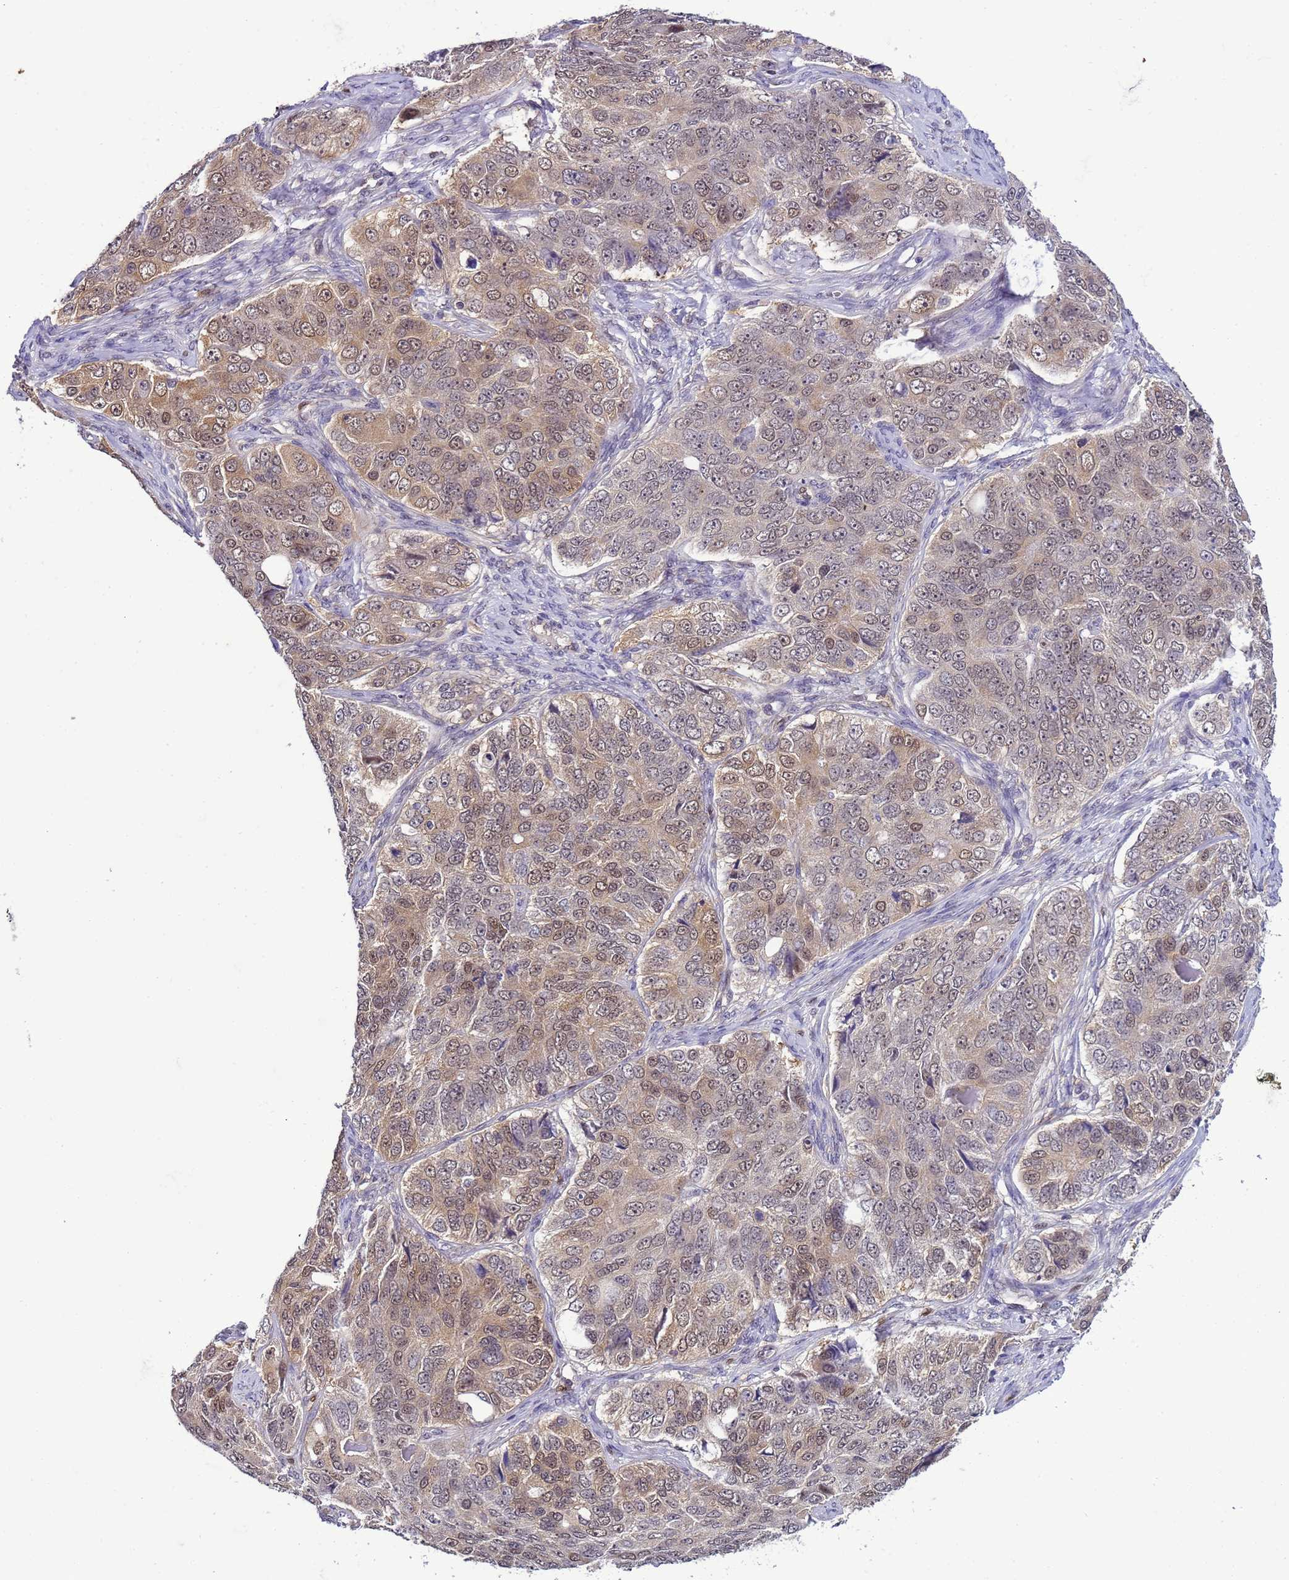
{"staining": {"intensity": "weak", "quantity": "25%-75%", "location": "nuclear"}, "tissue": "ovarian cancer", "cell_type": "Tumor cells", "image_type": "cancer", "snomed": [{"axis": "morphology", "description": "Carcinoma, endometroid"}, {"axis": "topography", "description": "Ovary"}], "caption": "Human endometroid carcinoma (ovarian) stained for a protein (brown) reveals weak nuclear positive positivity in approximately 25%-75% of tumor cells.", "gene": "DDI2", "patient": {"sex": "female", "age": 51}}